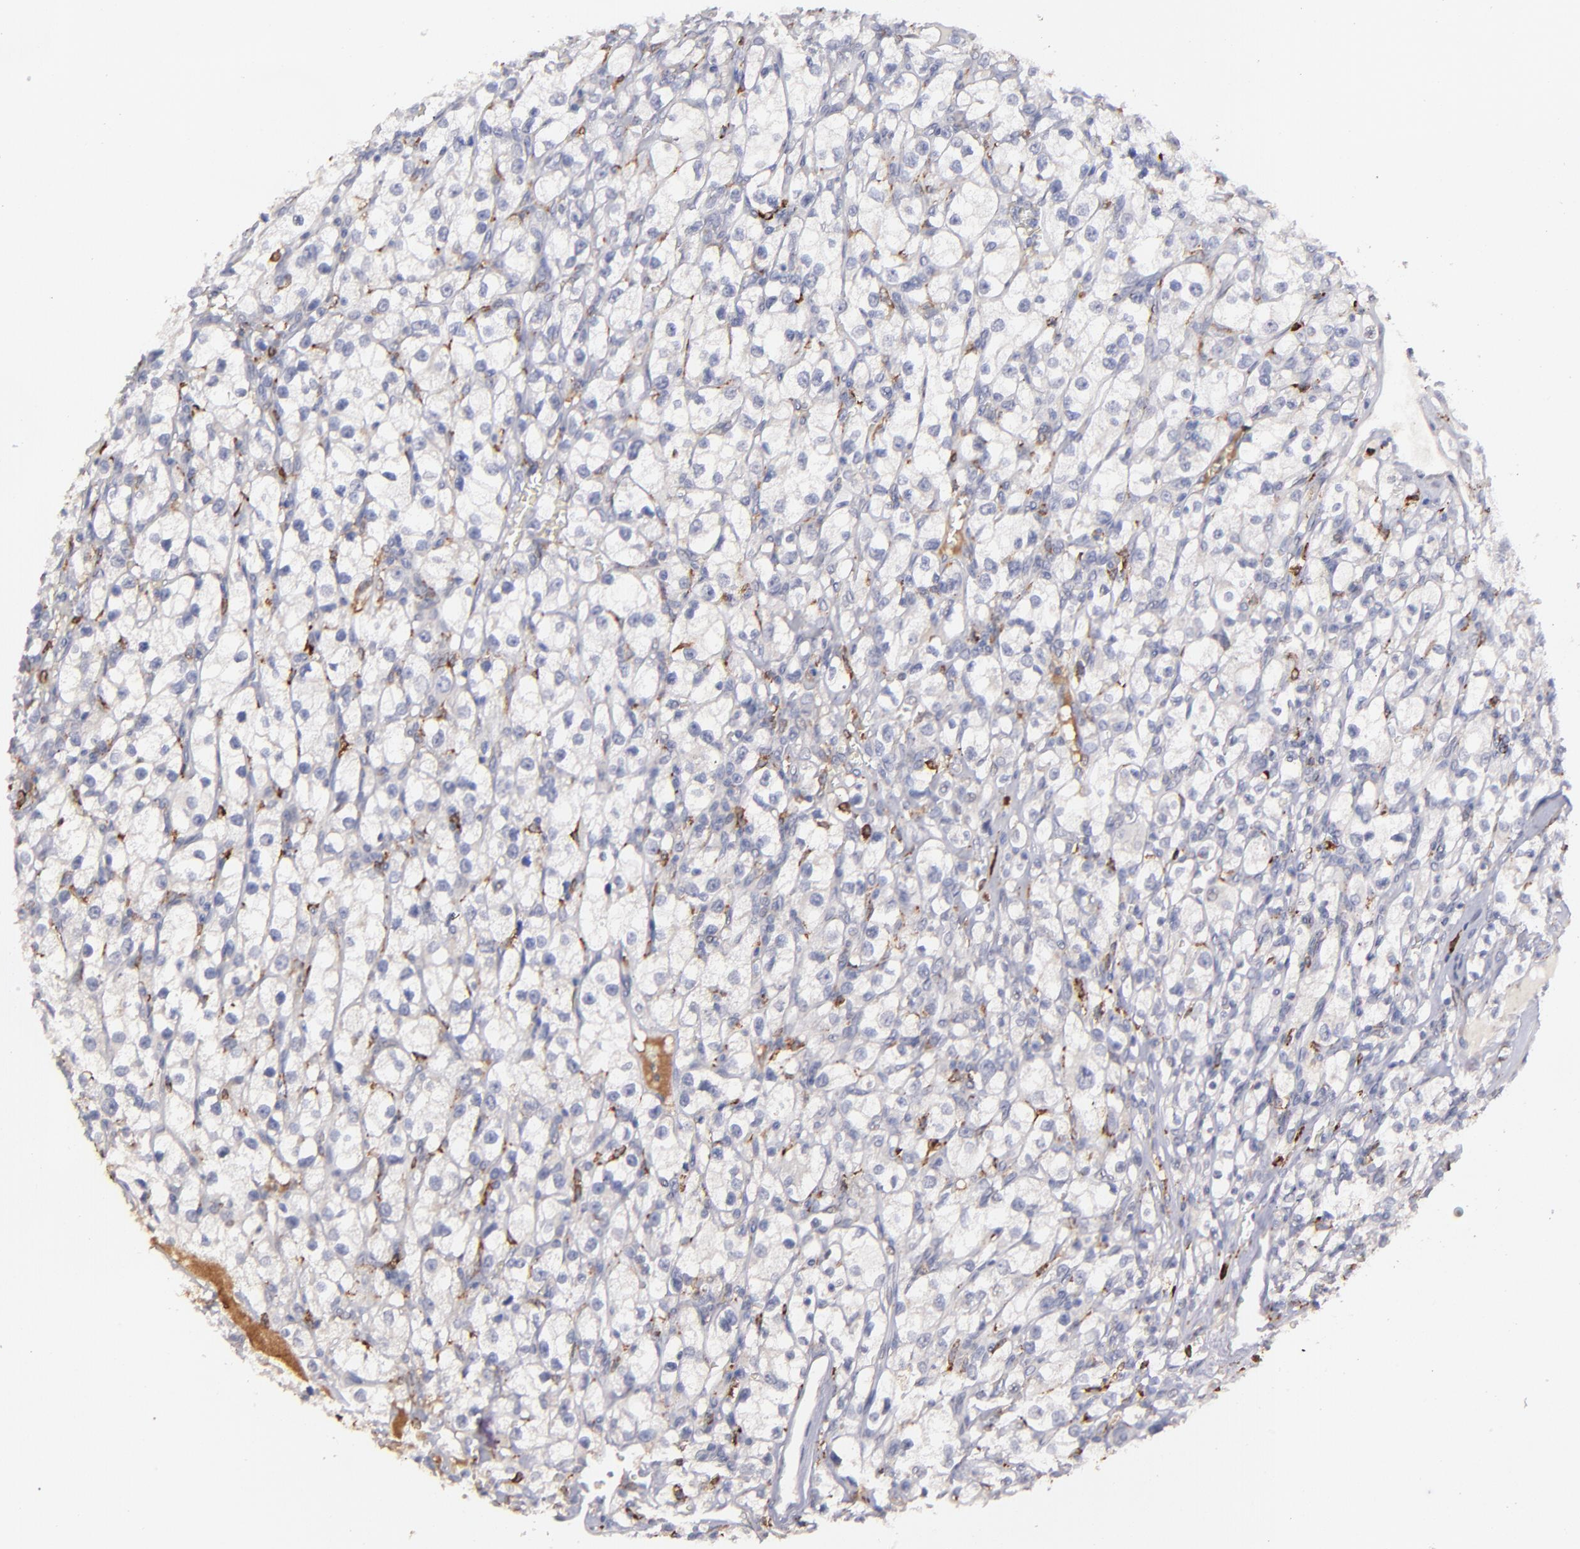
{"staining": {"intensity": "negative", "quantity": "none", "location": "none"}, "tissue": "renal cancer", "cell_type": "Tumor cells", "image_type": "cancer", "snomed": [{"axis": "morphology", "description": "Adenocarcinoma, NOS"}, {"axis": "topography", "description": "Kidney"}], "caption": "The histopathology image demonstrates no staining of tumor cells in renal cancer.", "gene": "C1QA", "patient": {"sex": "female", "age": 62}}